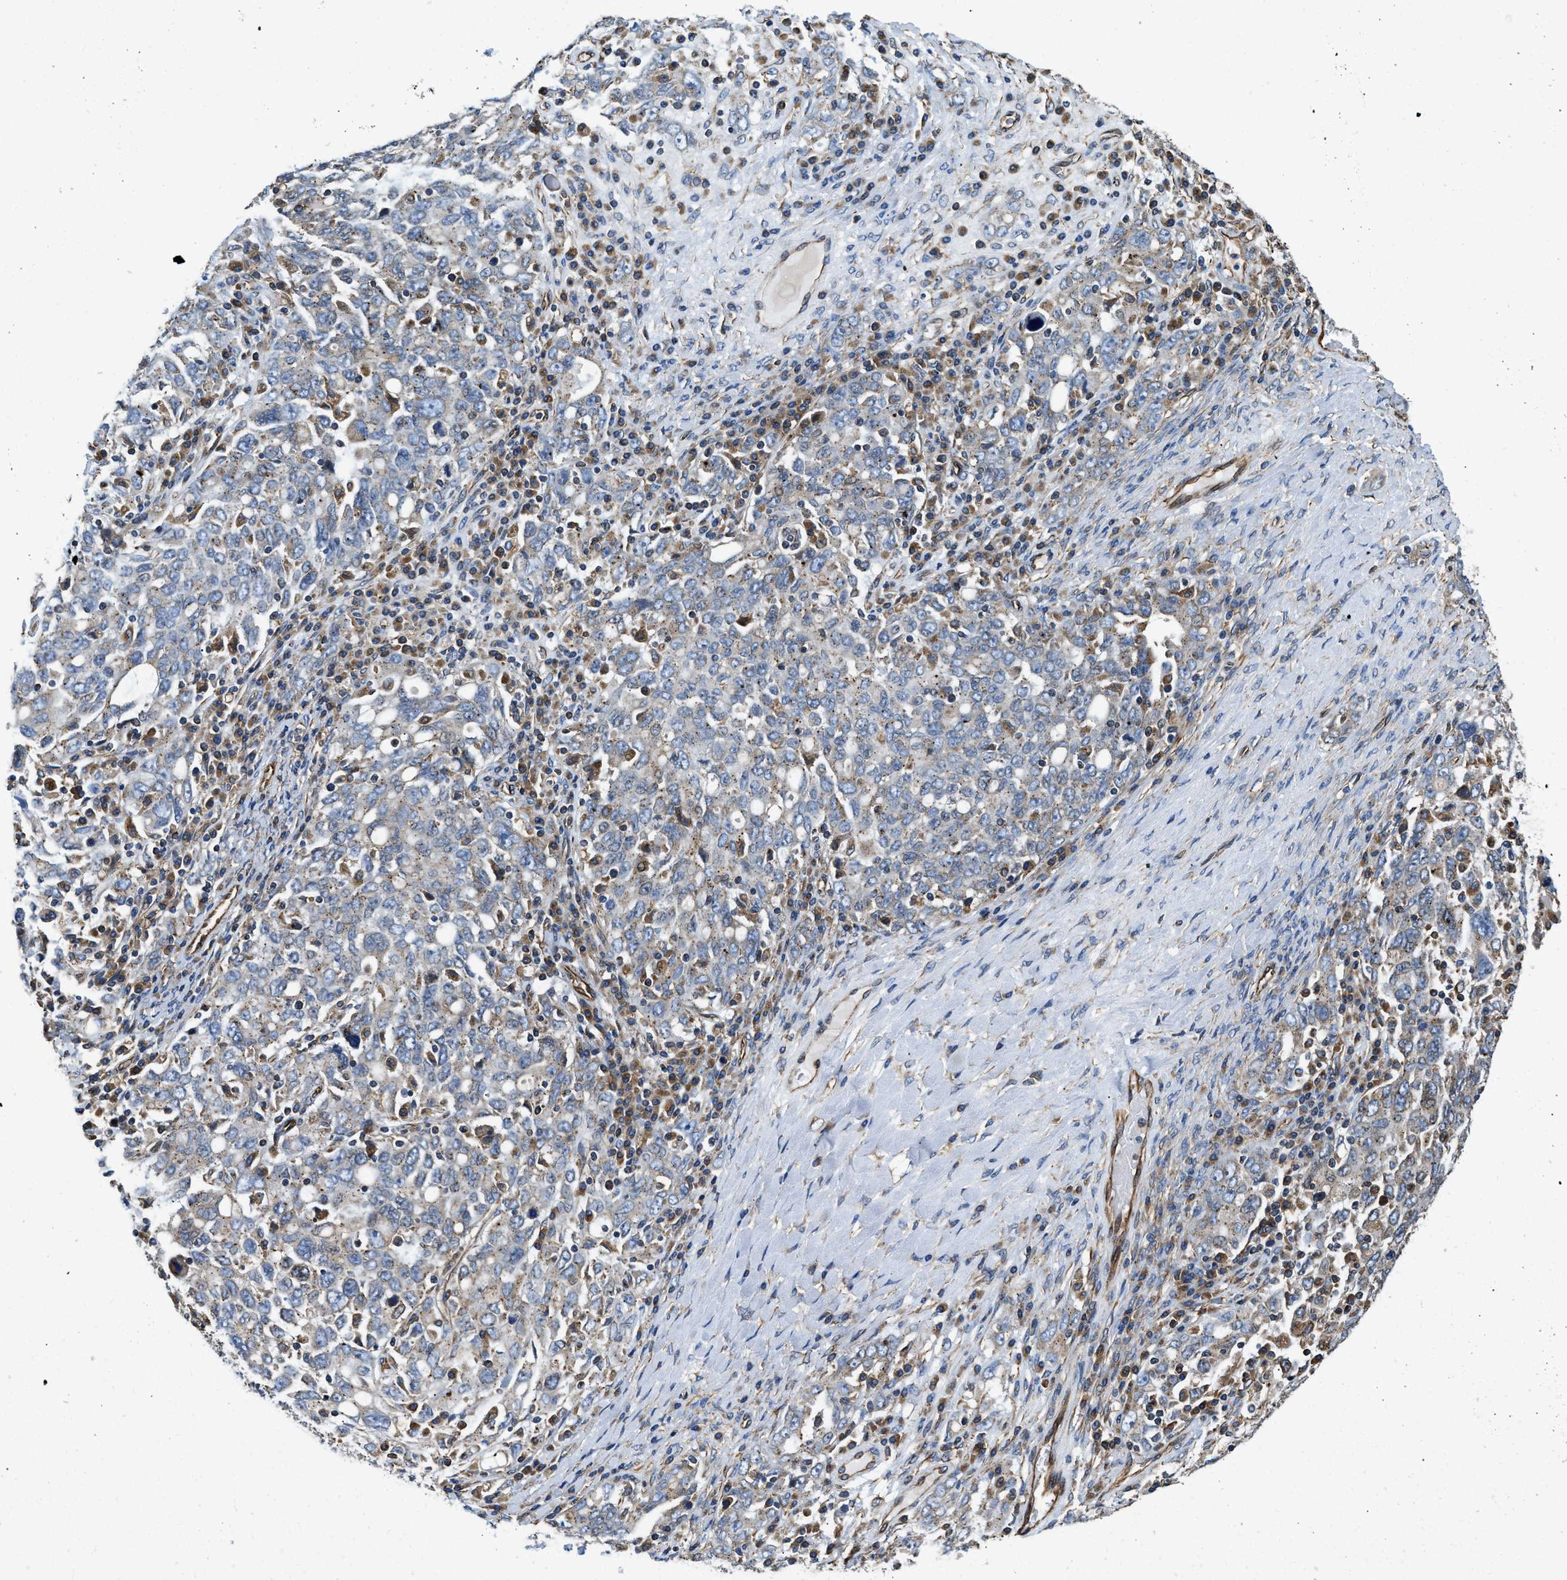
{"staining": {"intensity": "weak", "quantity": "<25%", "location": "cytoplasmic/membranous"}, "tissue": "ovarian cancer", "cell_type": "Tumor cells", "image_type": "cancer", "snomed": [{"axis": "morphology", "description": "Carcinoma, endometroid"}, {"axis": "topography", "description": "Ovary"}], "caption": "This is an immunohistochemistry histopathology image of ovarian cancer (endometroid carcinoma). There is no expression in tumor cells.", "gene": "HSD17B12", "patient": {"sex": "female", "age": 62}}